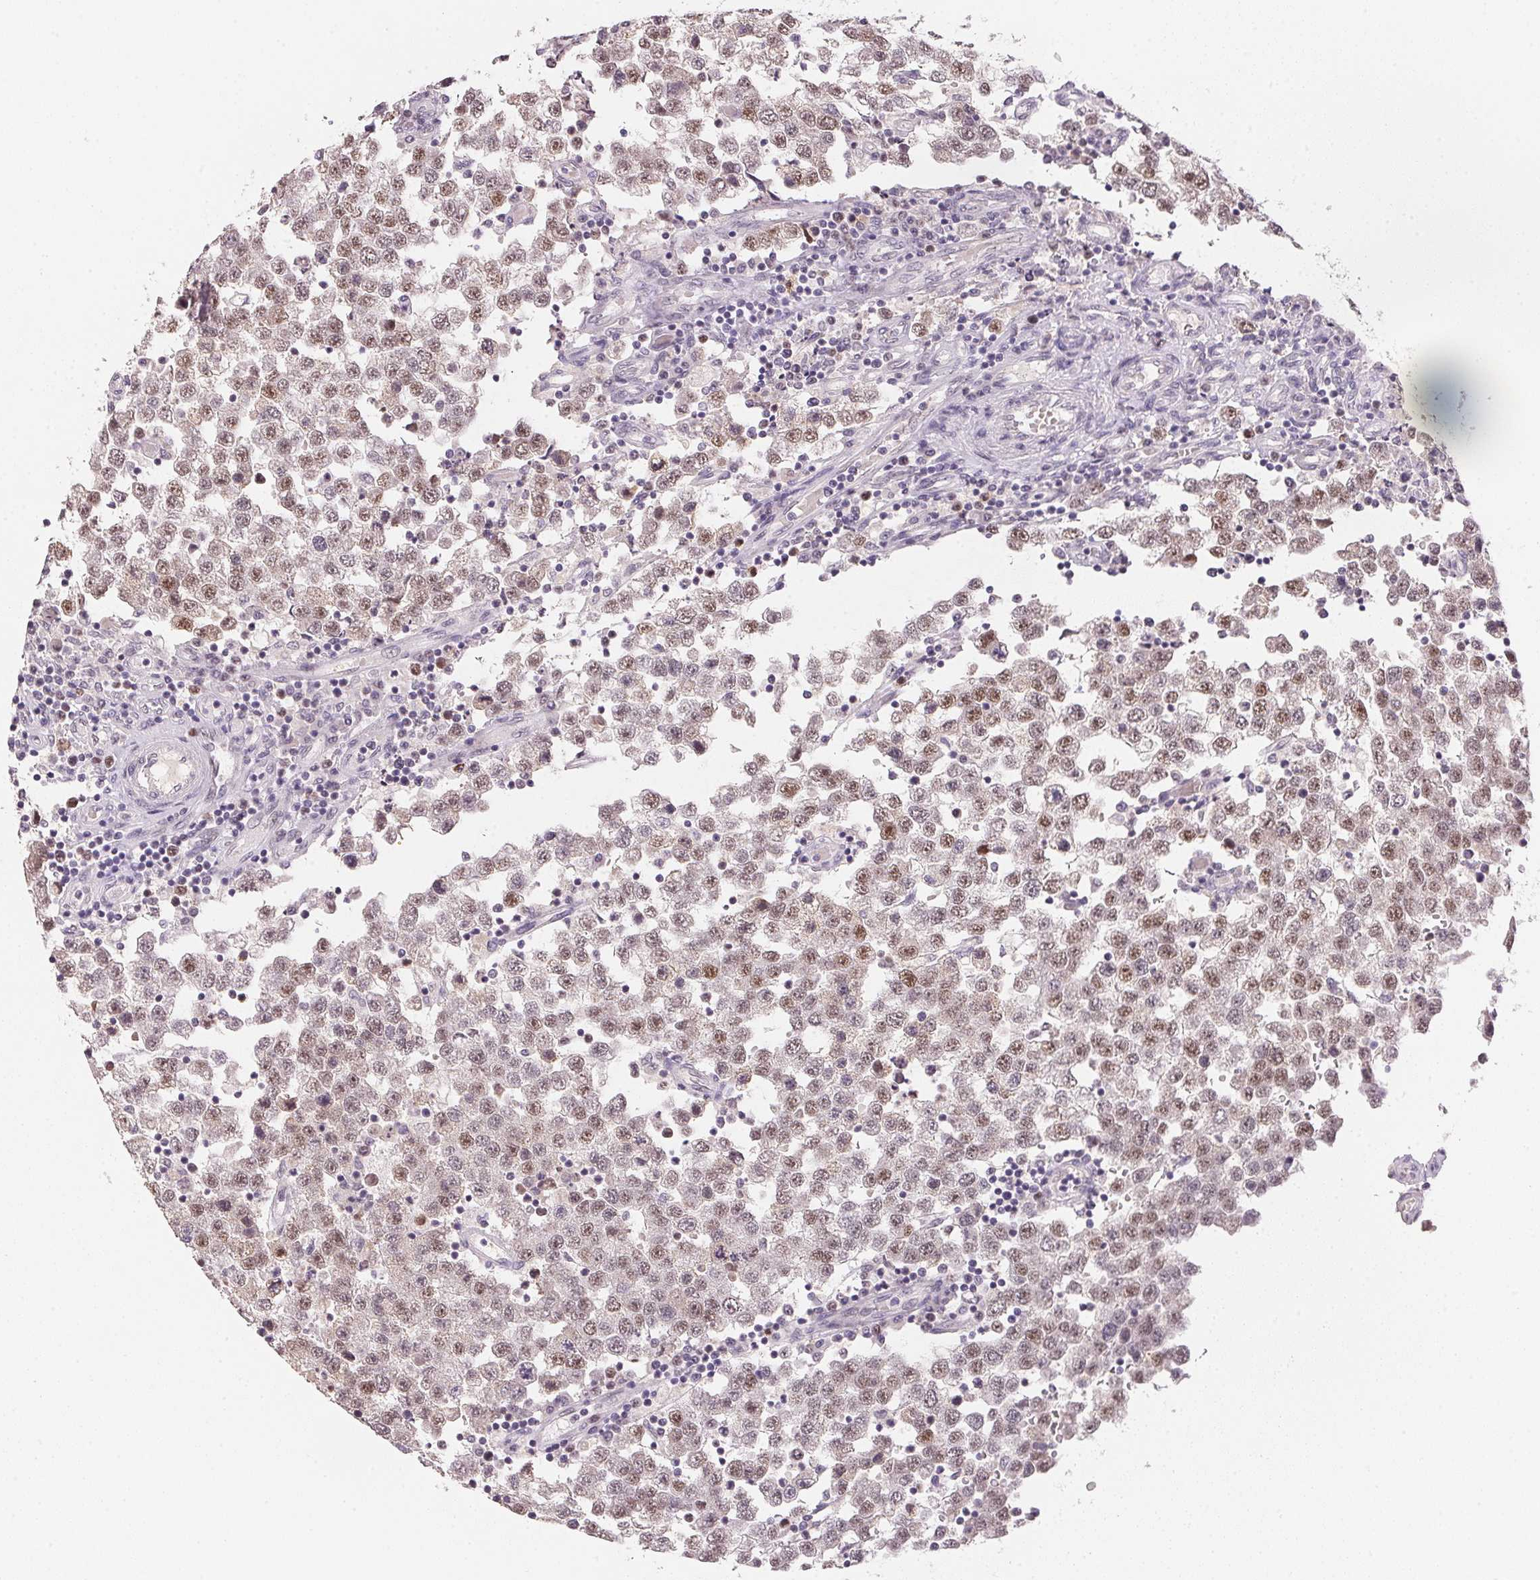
{"staining": {"intensity": "moderate", "quantity": ">75%", "location": "nuclear"}, "tissue": "testis cancer", "cell_type": "Tumor cells", "image_type": "cancer", "snomed": [{"axis": "morphology", "description": "Seminoma, NOS"}, {"axis": "topography", "description": "Testis"}], "caption": "Human testis cancer stained with a brown dye displays moderate nuclear positive expression in approximately >75% of tumor cells.", "gene": "POLR3G", "patient": {"sex": "male", "age": 34}}